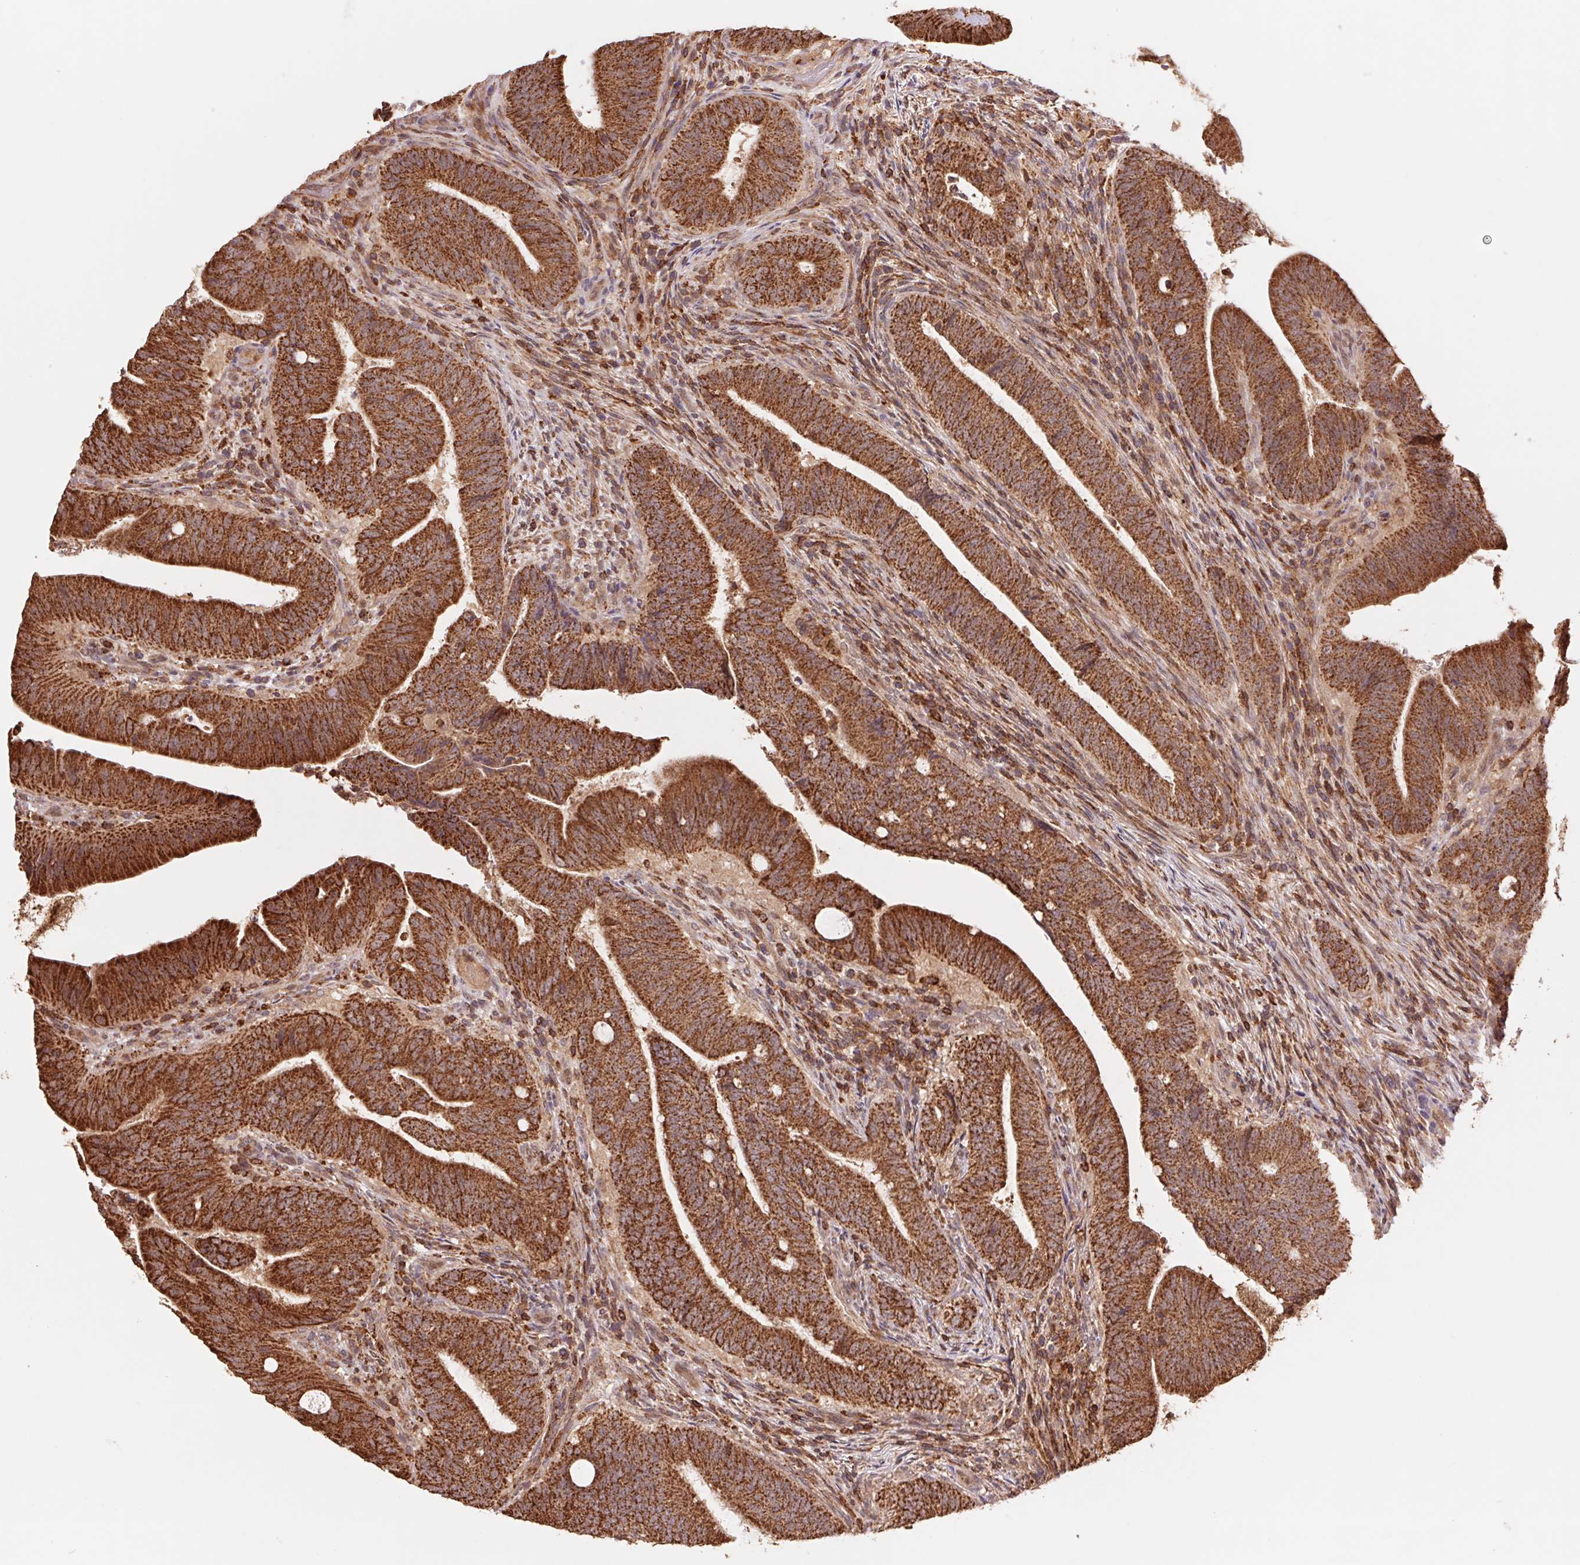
{"staining": {"intensity": "strong", "quantity": ">75%", "location": "cytoplasmic/membranous"}, "tissue": "colorectal cancer", "cell_type": "Tumor cells", "image_type": "cancer", "snomed": [{"axis": "morphology", "description": "Adenocarcinoma, NOS"}, {"axis": "topography", "description": "Colon"}], "caption": "IHC staining of colorectal cancer (adenocarcinoma), which reveals high levels of strong cytoplasmic/membranous staining in about >75% of tumor cells indicating strong cytoplasmic/membranous protein positivity. The staining was performed using DAB (brown) for protein detection and nuclei were counterstained in hematoxylin (blue).", "gene": "URM1", "patient": {"sex": "female", "age": 43}}